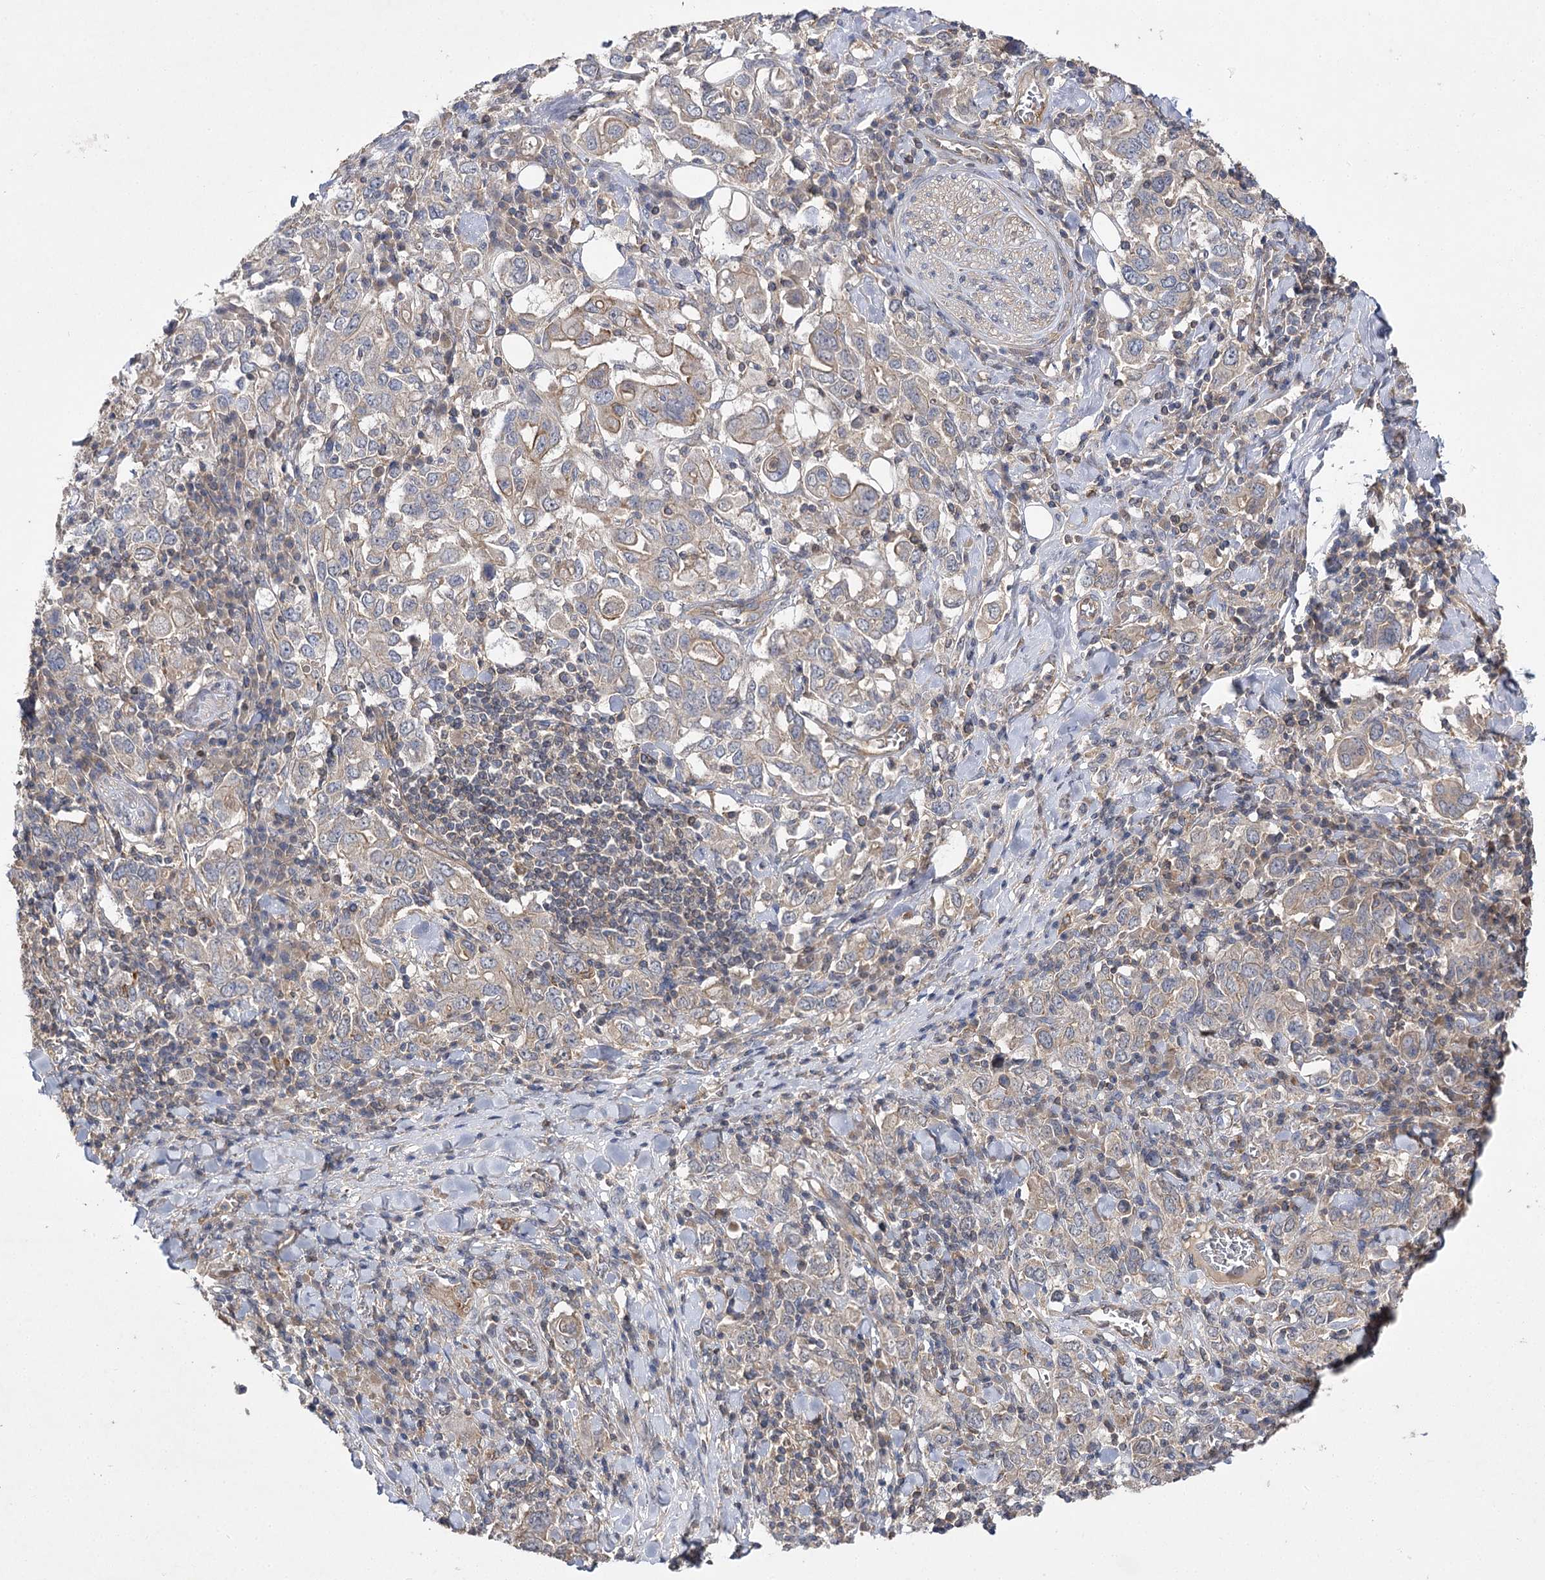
{"staining": {"intensity": "weak", "quantity": "25%-75%", "location": "cytoplasmic/membranous"}, "tissue": "stomach cancer", "cell_type": "Tumor cells", "image_type": "cancer", "snomed": [{"axis": "morphology", "description": "Adenocarcinoma, NOS"}, {"axis": "topography", "description": "Stomach, upper"}], "caption": "Stomach adenocarcinoma stained with DAB IHC reveals low levels of weak cytoplasmic/membranous positivity in about 25%-75% of tumor cells.", "gene": "BCR", "patient": {"sex": "male", "age": 62}}